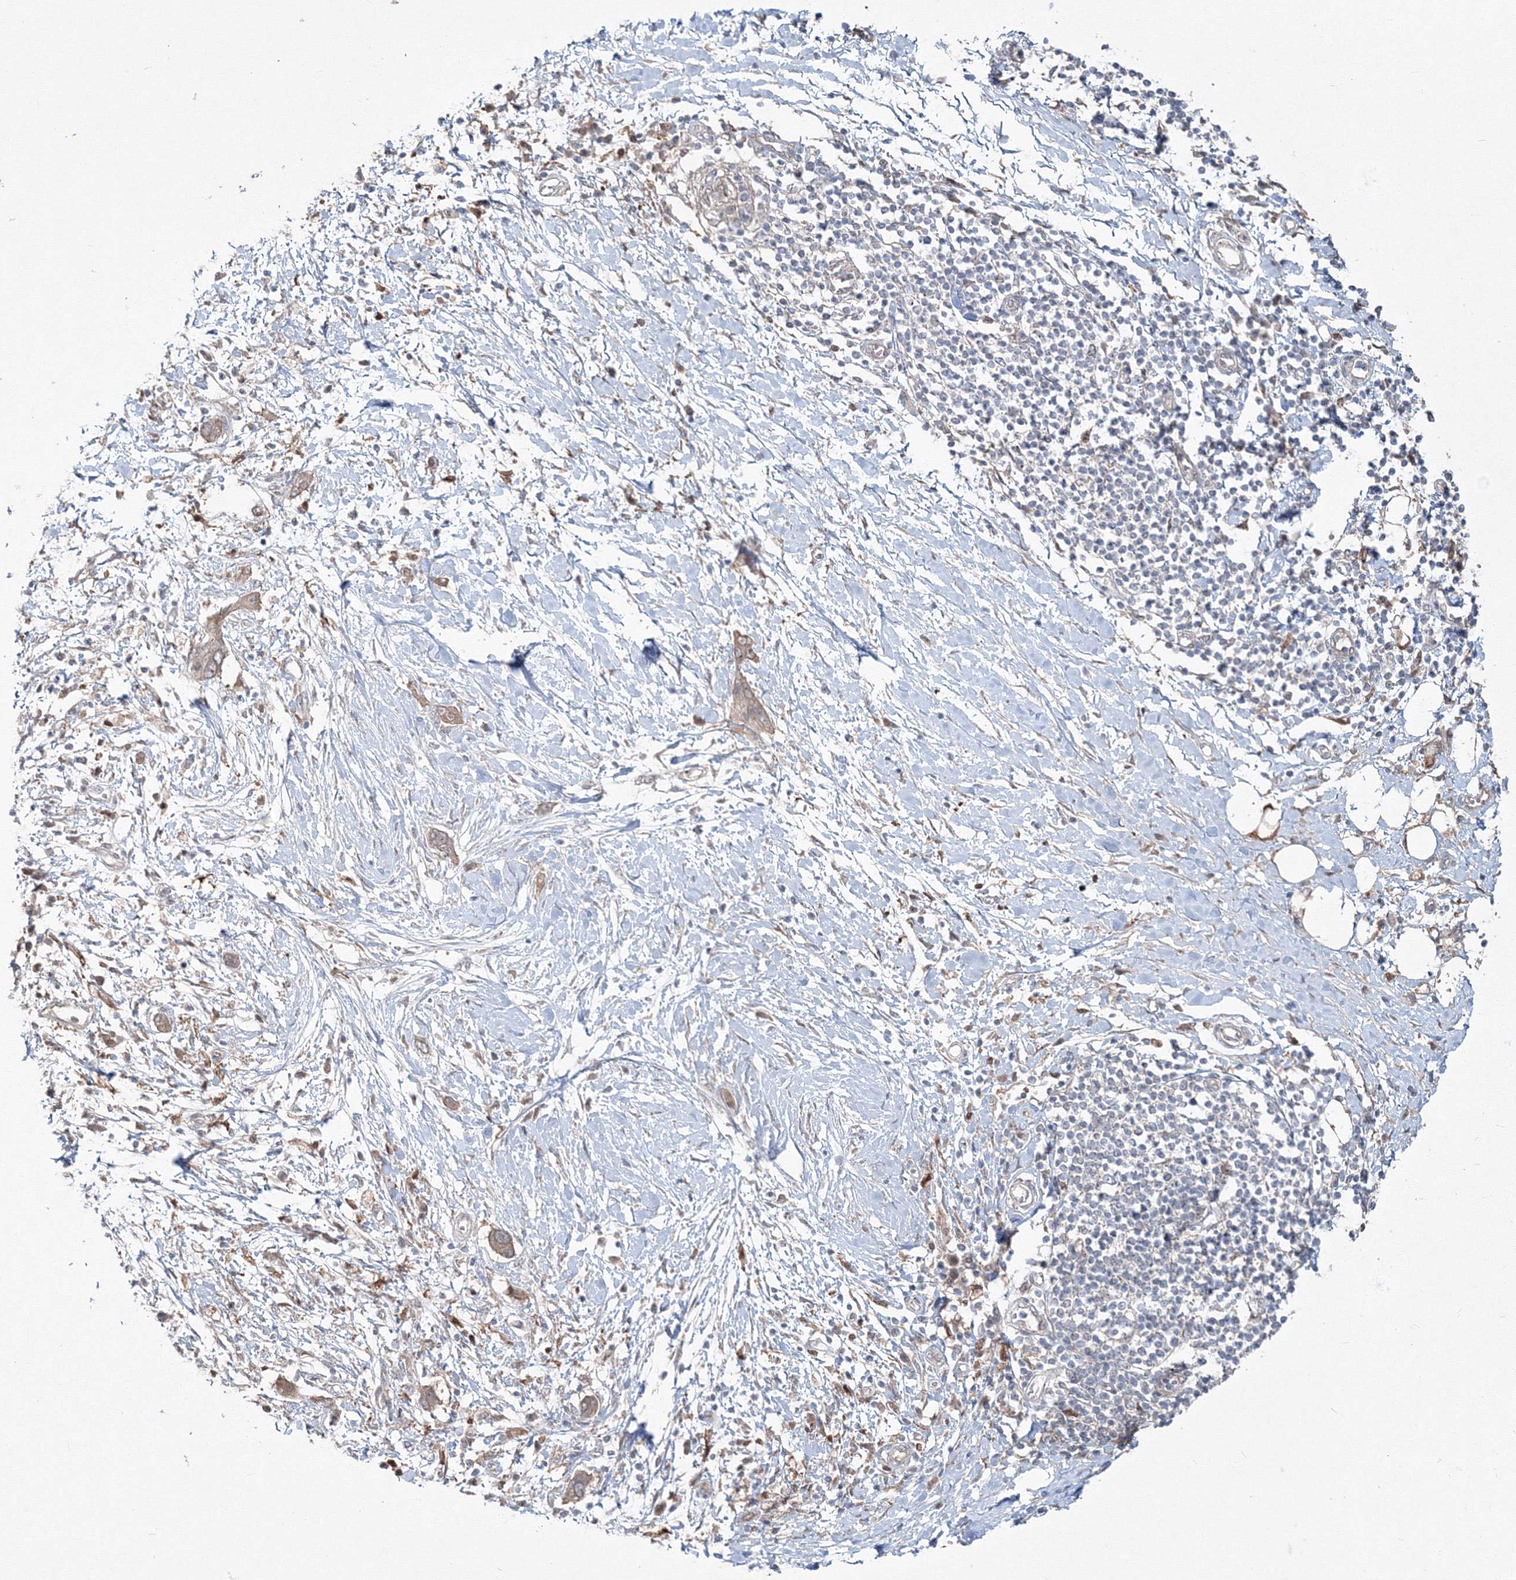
{"staining": {"intensity": "weak", "quantity": ">75%", "location": "cytoplasmic/membranous"}, "tissue": "pancreatic cancer", "cell_type": "Tumor cells", "image_type": "cancer", "snomed": [{"axis": "morphology", "description": "Normal tissue, NOS"}, {"axis": "morphology", "description": "Adenocarcinoma, NOS"}, {"axis": "topography", "description": "Pancreas"}, {"axis": "topography", "description": "Peripheral nerve tissue"}], "caption": "A high-resolution photomicrograph shows IHC staining of pancreatic cancer (adenocarcinoma), which reveals weak cytoplasmic/membranous staining in about >75% of tumor cells. (IHC, brightfield microscopy, high magnification).", "gene": "MKRN2", "patient": {"sex": "male", "age": 59}}